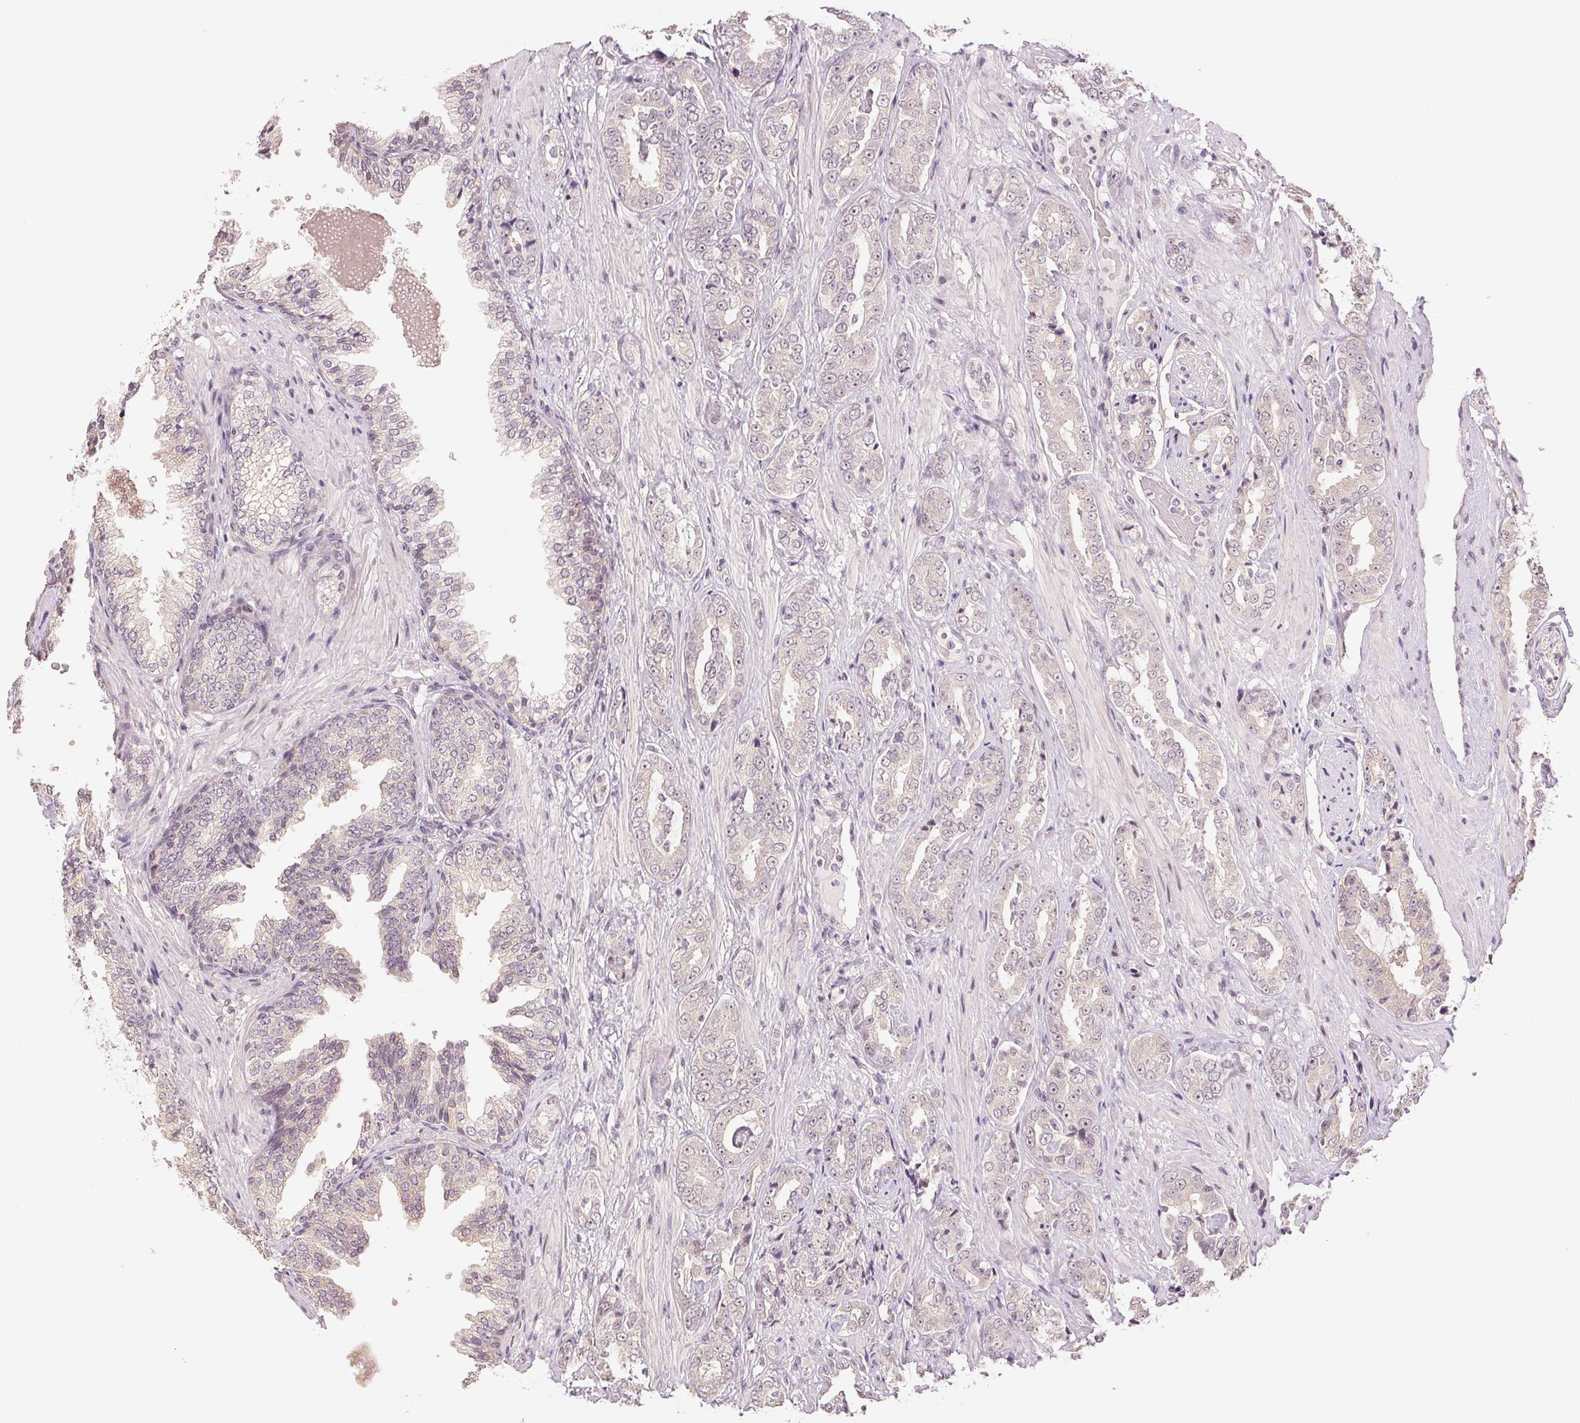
{"staining": {"intensity": "negative", "quantity": "none", "location": "none"}, "tissue": "prostate cancer", "cell_type": "Tumor cells", "image_type": "cancer", "snomed": [{"axis": "morphology", "description": "Adenocarcinoma, High grade"}, {"axis": "topography", "description": "Prostate"}], "caption": "A photomicrograph of prostate high-grade adenocarcinoma stained for a protein displays no brown staining in tumor cells. (Stains: DAB (3,3'-diaminobenzidine) immunohistochemistry with hematoxylin counter stain, Microscopy: brightfield microscopy at high magnification).", "gene": "PLCB1", "patient": {"sex": "male", "age": 71}}